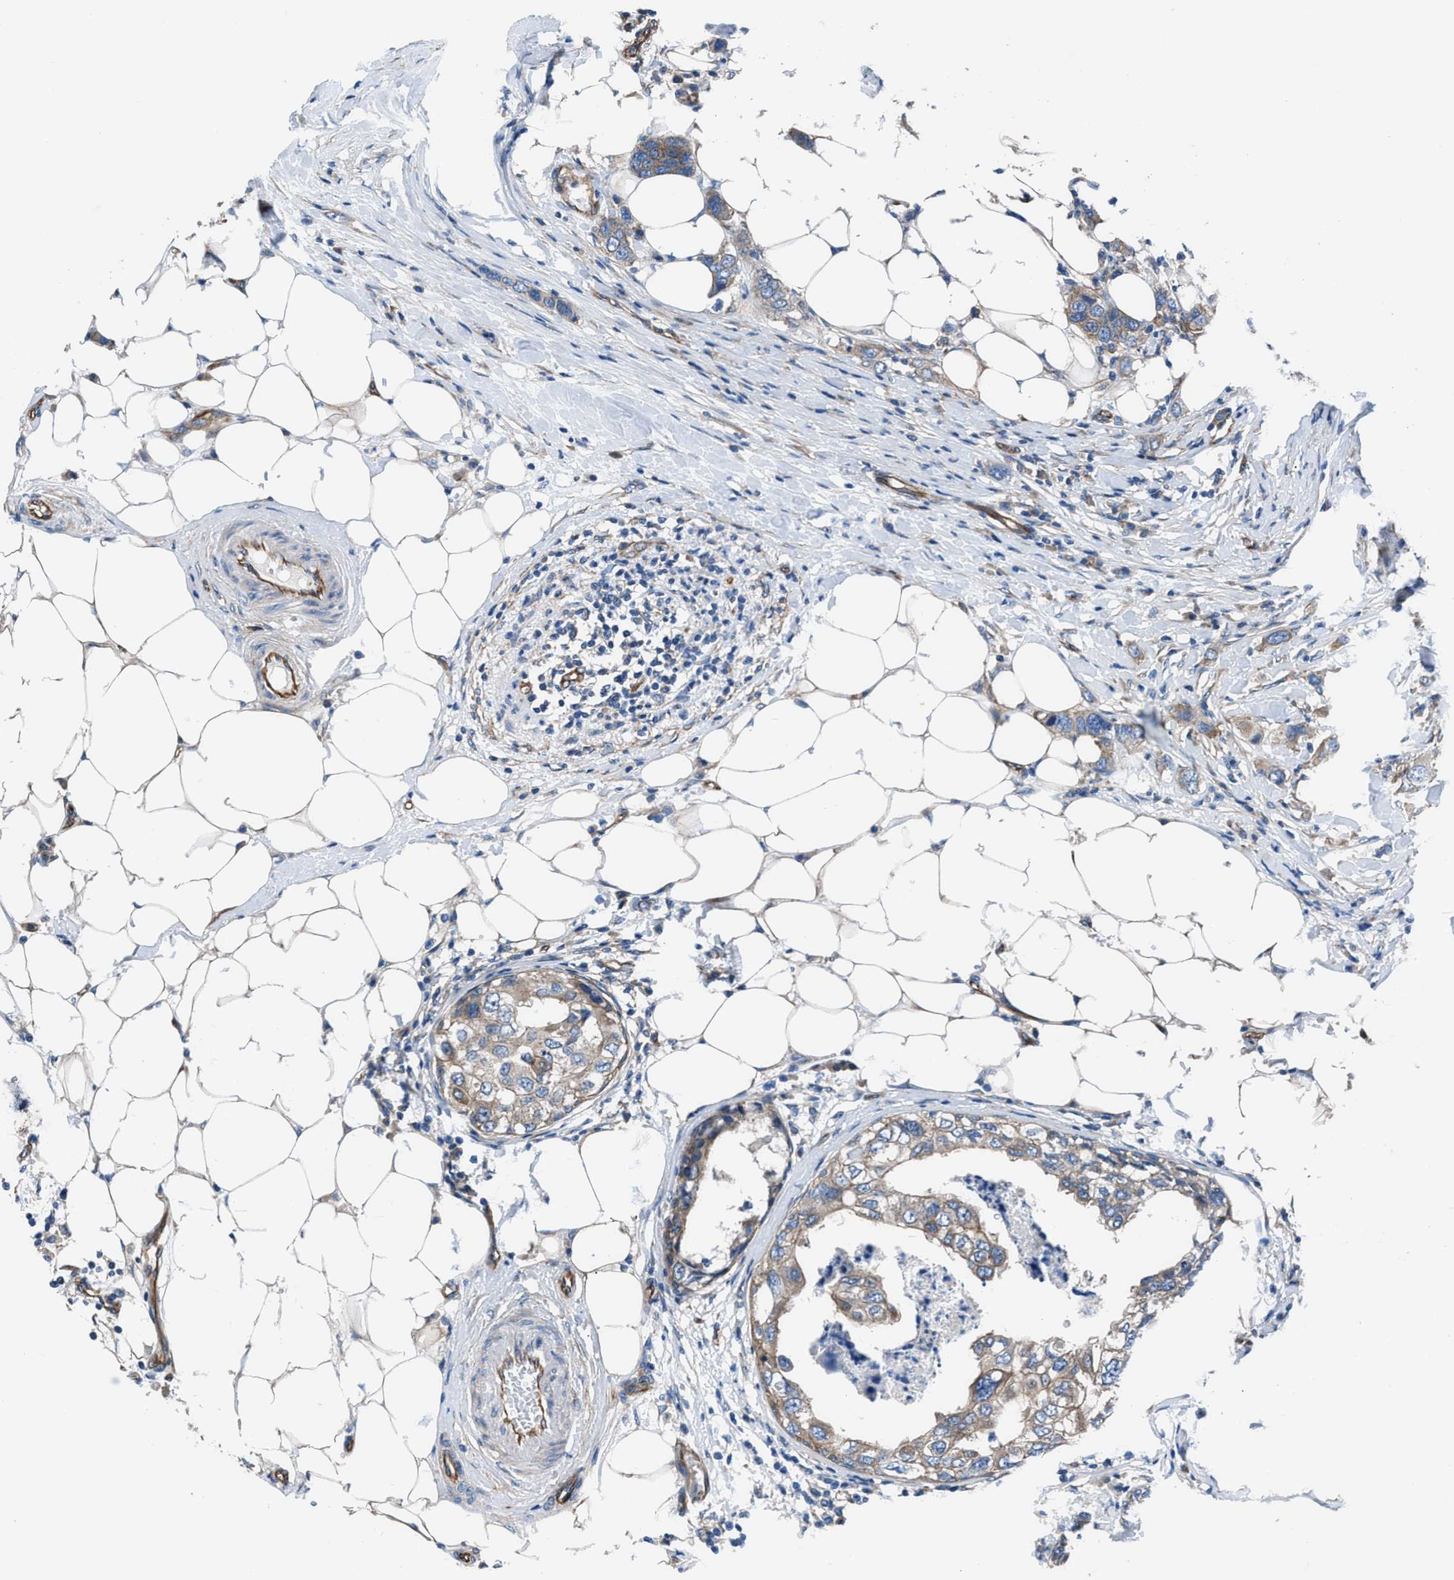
{"staining": {"intensity": "weak", "quantity": ">75%", "location": "cytoplasmic/membranous"}, "tissue": "breast cancer", "cell_type": "Tumor cells", "image_type": "cancer", "snomed": [{"axis": "morphology", "description": "Duct carcinoma"}, {"axis": "topography", "description": "Breast"}], "caption": "This micrograph demonstrates breast invasive ductal carcinoma stained with IHC to label a protein in brown. The cytoplasmic/membranous of tumor cells show weak positivity for the protein. Nuclei are counter-stained blue.", "gene": "TRIP4", "patient": {"sex": "female", "age": 50}}